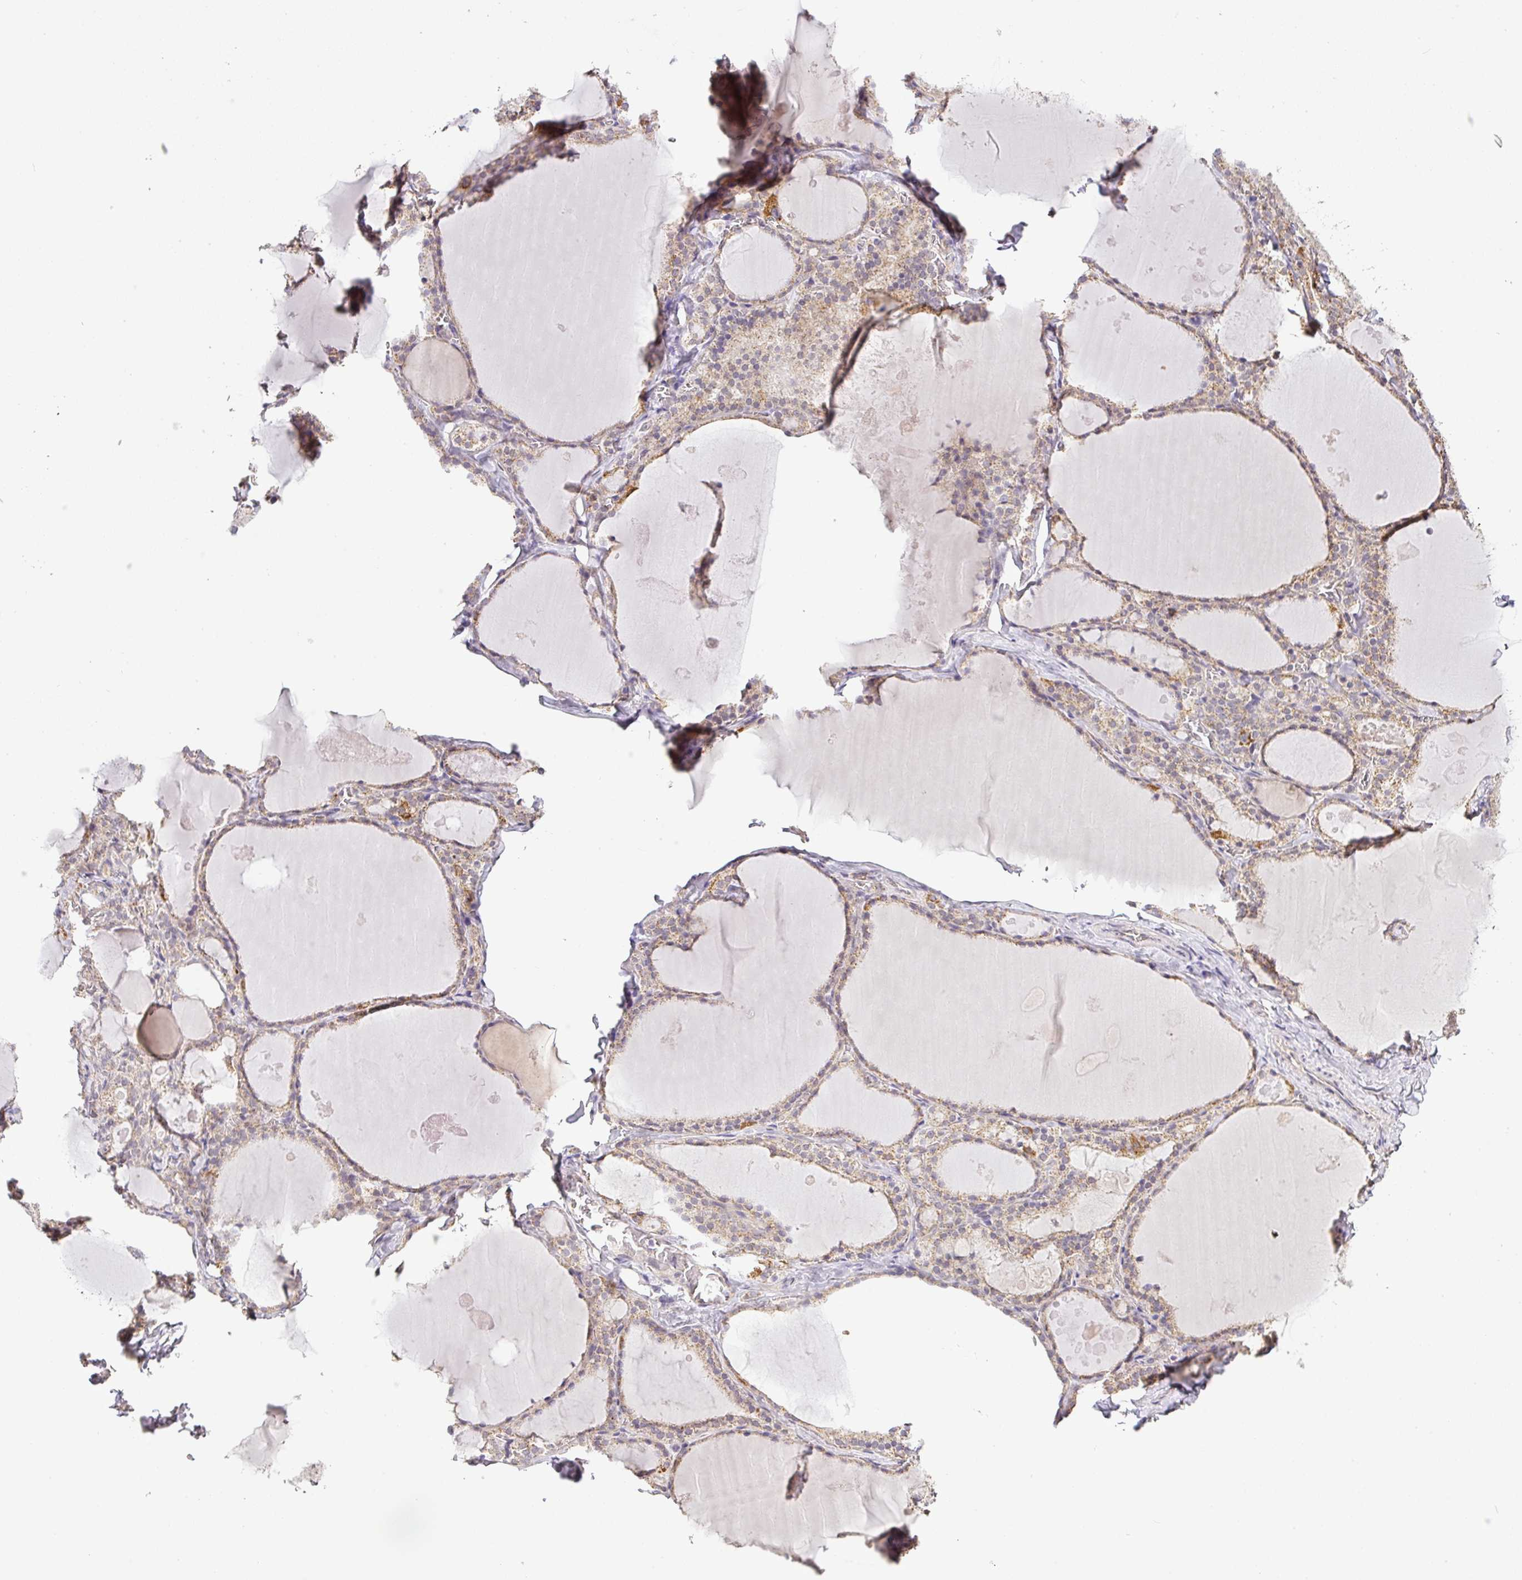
{"staining": {"intensity": "moderate", "quantity": ">75%", "location": "cytoplasmic/membranous"}, "tissue": "thyroid gland", "cell_type": "Glandular cells", "image_type": "normal", "snomed": [{"axis": "morphology", "description": "Normal tissue, NOS"}, {"axis": "topography", "description": "Thyroid gland"}], "caption": "Benign thyroid gland demonstrates moderate cytoplasmic/membranous positivity in about >75% of glandular cells.", "gene": "MYOM2", "patient": {"sex": "male", "age": 56}}